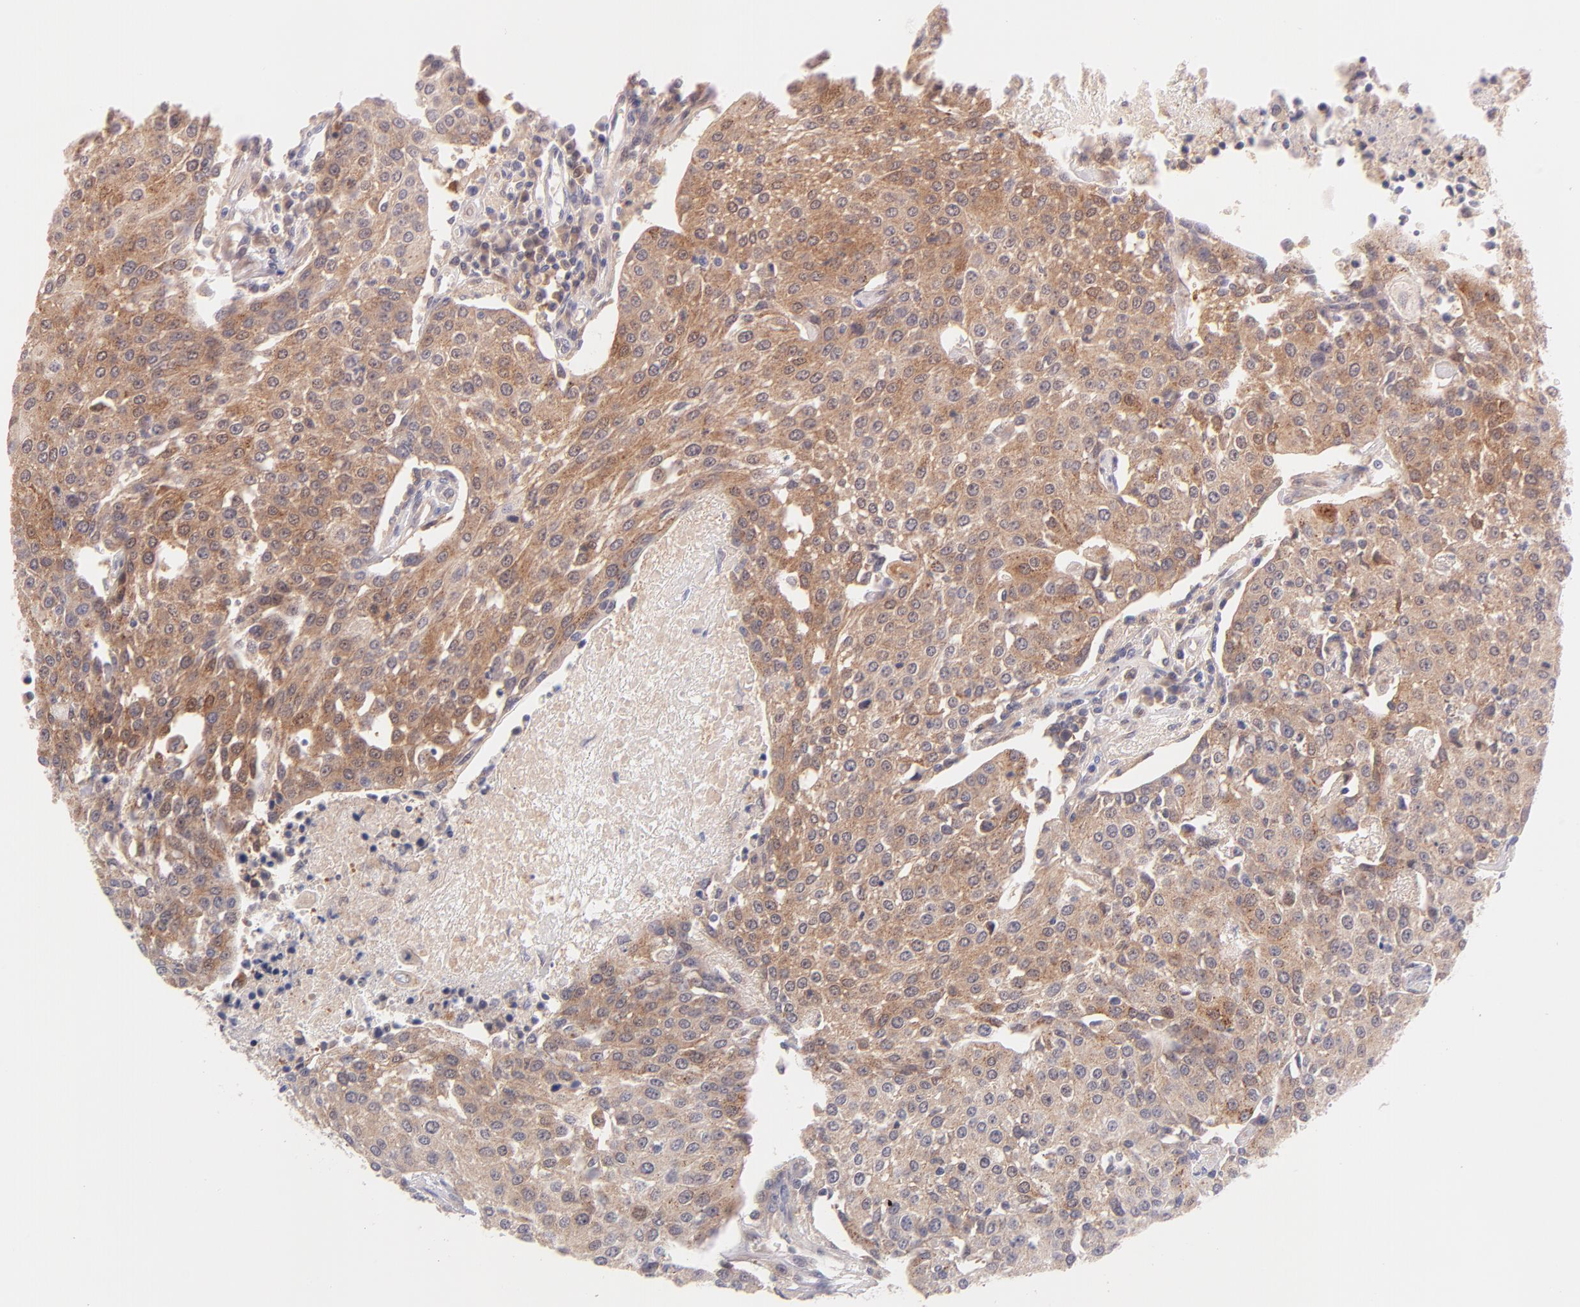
{"staining": {"intensity": "weak", "quantity": ">75%", "location": "cytoplasmic/membranous"}, "tissue": "urothelial cancer", "cell_type": "Tumor cells", "image_type": "cancer", "snomed": [{"axis": "morphology", "description": "Urothelial carcinoma, High grade"}, {"axis": "topography", "description": "Urinary bladder"}], "caption": "Weak cytoplasmic/membranous protein expression is seen in approximately >75% of tumor cells in urothelial cancer. Nuclei are stained in blue.", "gene": "BID", "patient": {"sex": "female", "age": 85}}